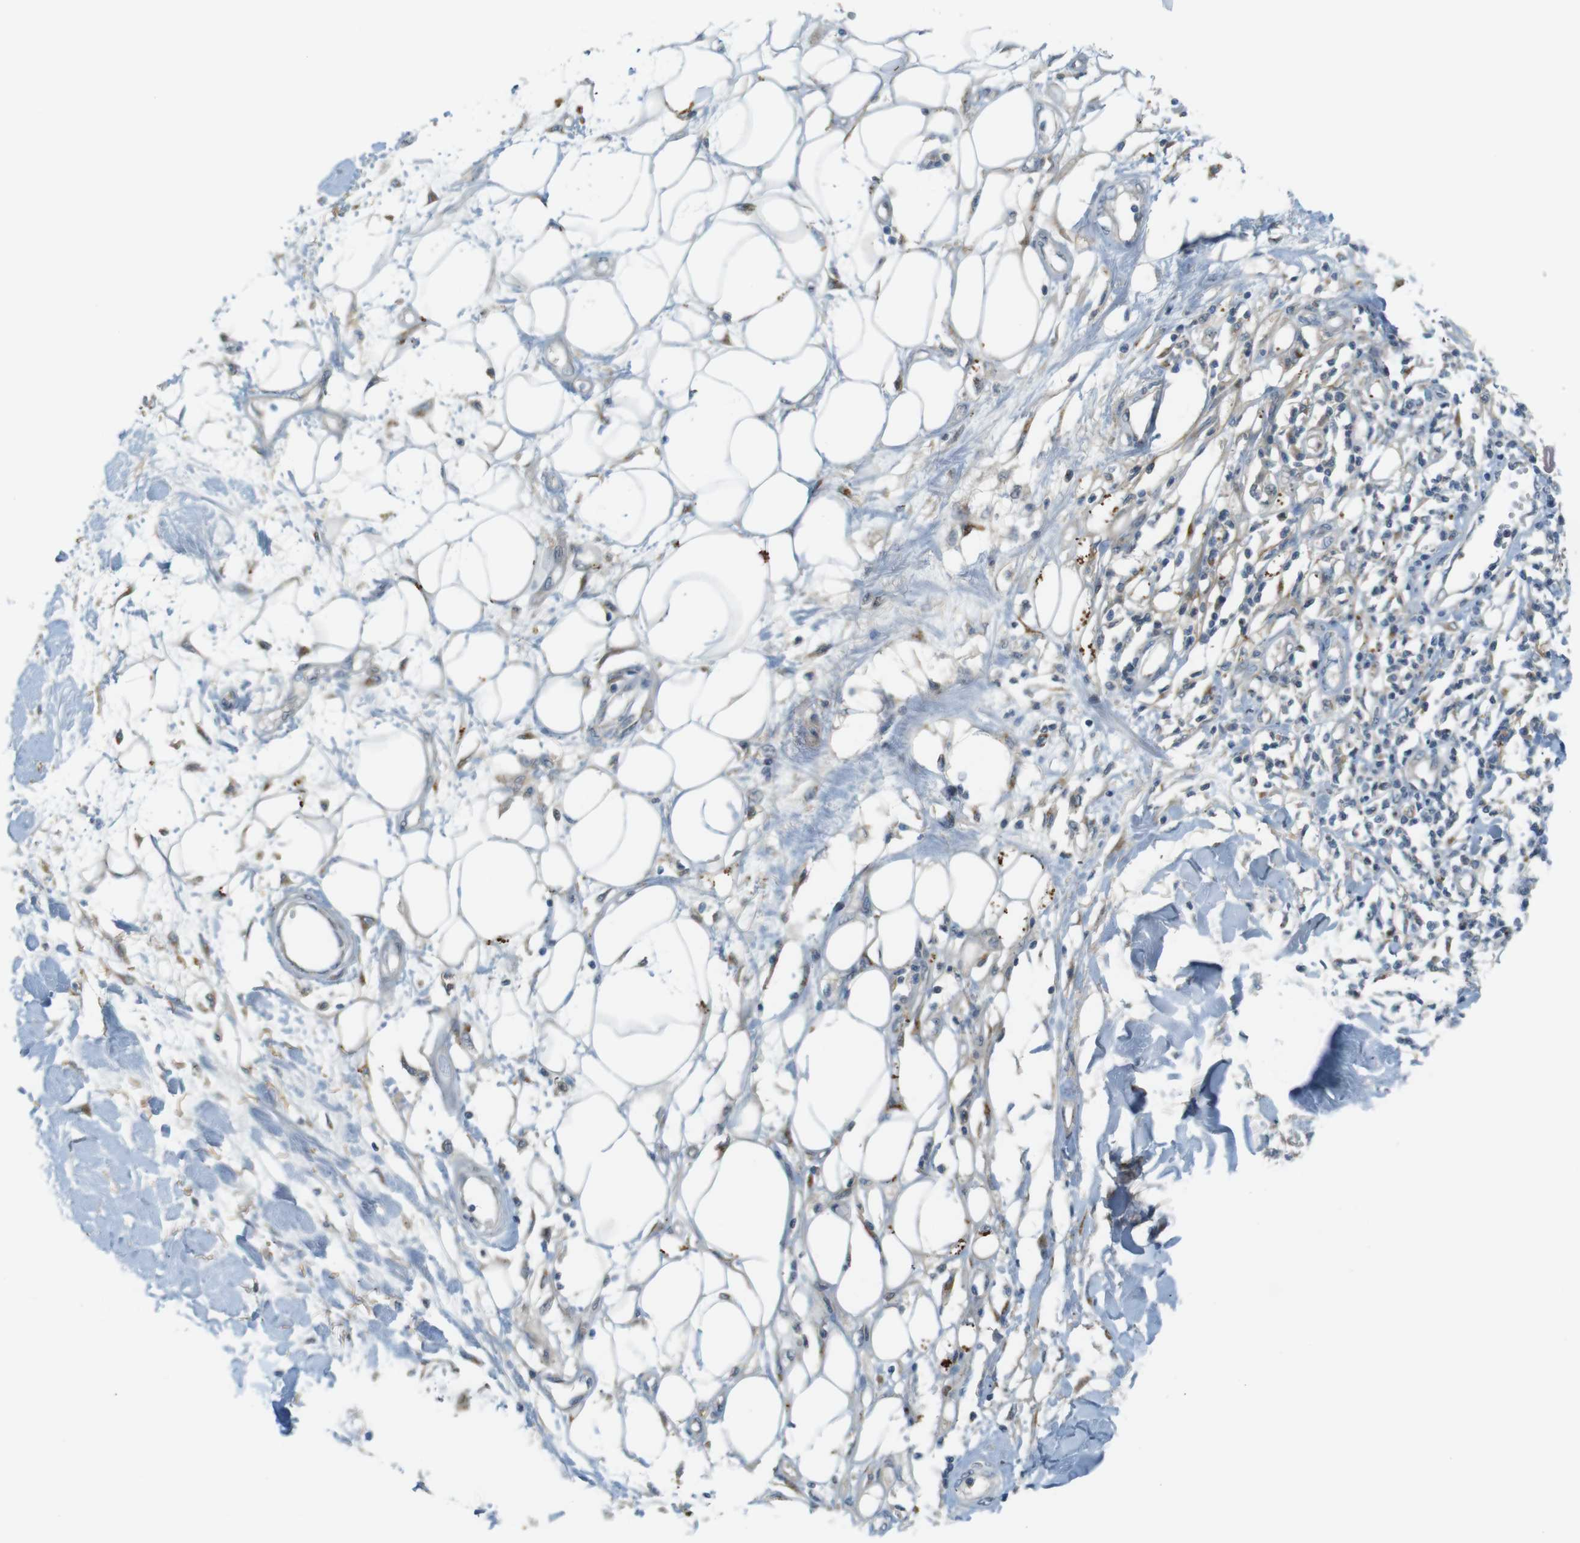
{"staining": {"intensity": "weak", "quantity": "25%-75%", "location": "cytoplasmic/membranous"}, "tissue": "adipose tissue", "cell_type": "Adipocytes", "image_type": "normal", "snomed": [{"axis": "morphology", "description": "Normal tissue, NOS"}, {"axis": "morphology", "description": "Squamous cell carcinoma, NOS"}, {"axis": "topography", "description": "Skin"}, {"axis": "topography", "description": "Peripheral nerve tissue"}], "caption": "Weak cytoplasmic/membranous protein positivity is identified in about 25%-75% of adipocytes in adipose tissue. The staining was performed using DAB (3,3'-diaminobenzidine), with brown indicating positive protein expression. Nuclei are stained blue with hematoxylin.", "gene": "UGT8", "patient": {"sex": "male", "age": 83}}